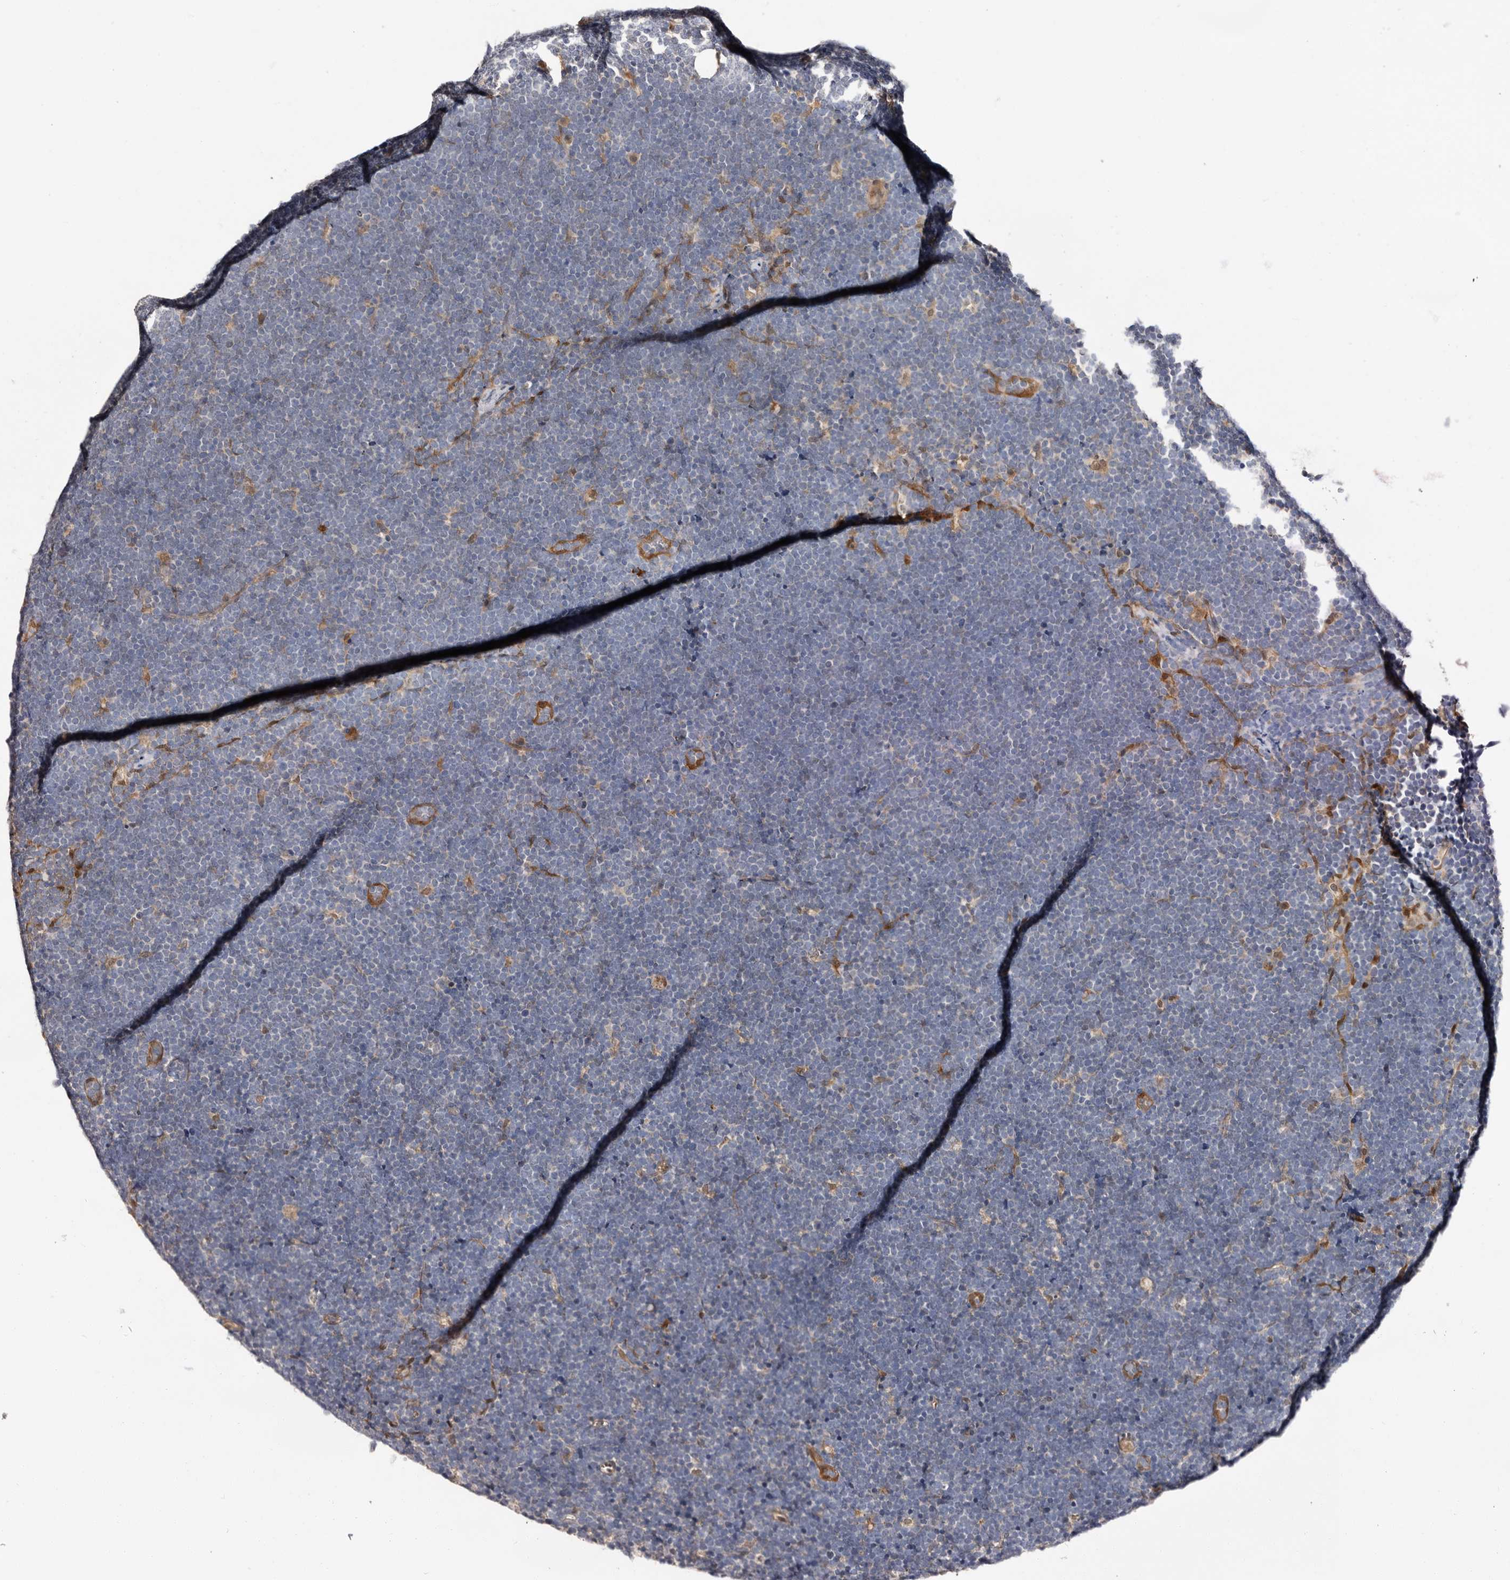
{"staining": {"intensity": "negative", "quantity": "none", "location": "none"}, "tissue": "lymphoma", "cell_type": "Tumor cells", "image_type": "cancer", "snomed": [{"axis": "morphology", "description": "Malignant lymphoma, non-Hodgkin's type, High grade"}, {"axis": "topography", "description": "Lymph node"}], "caption": "Human high-grade malignant lymphoma, non-Hodgkin's type stained for a protein using immunohistochemistry (IHC) shows no expression in tumor cells.", "gene": "TP53I3", "patient": {"sex": "male", "age": 13}}